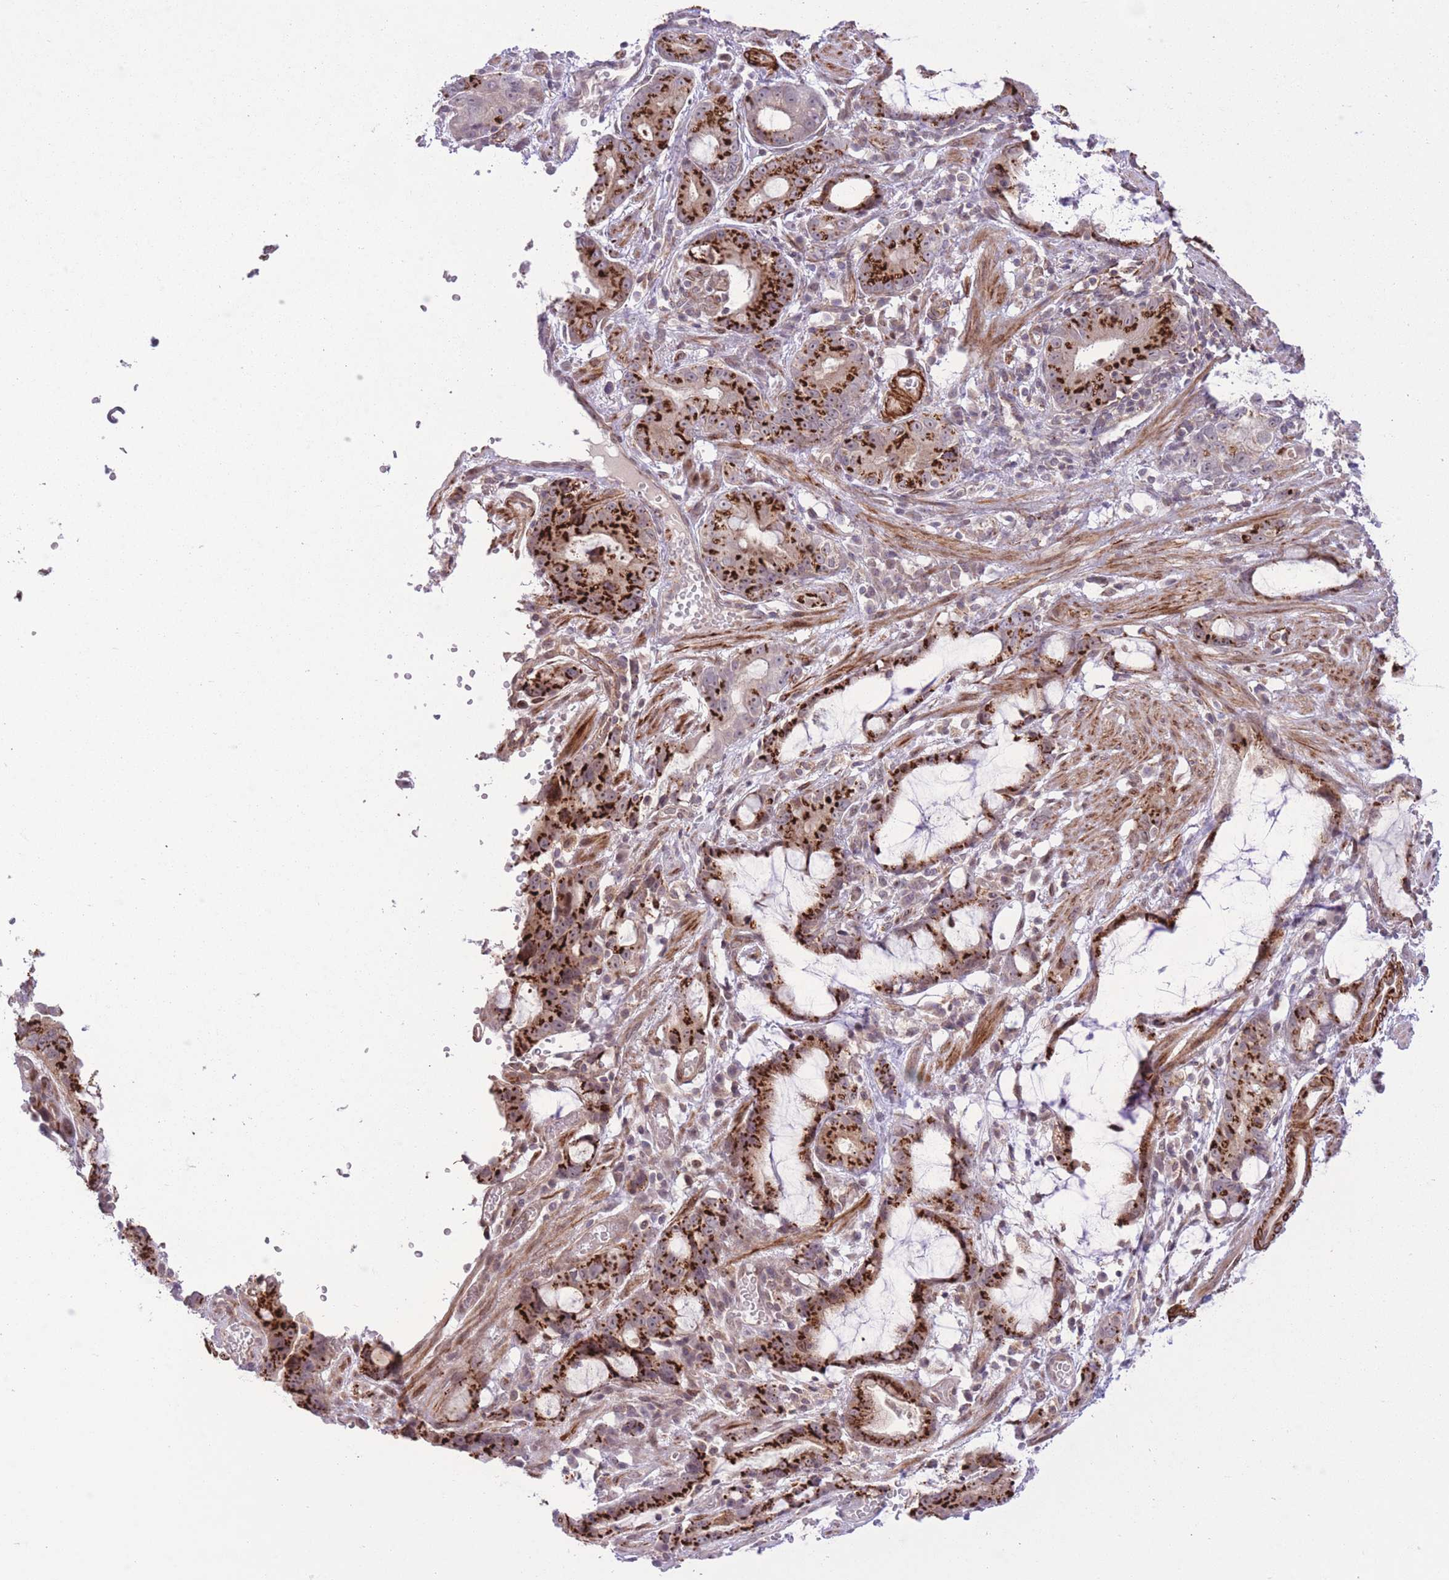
{"staining": {"intensity": "strong", "quantity": ">75%", "location": "cytoplasmic/membranous"}, "tissue": "stomach cancer", "cell_type": "Tumor cells", "image_type": "cancer", "snomed": [{"axis": "morphology", "description": "Adenocarcinoma, NOS"}, {"axis": "topography", "description": "Stomach"}], "caption": "Tumor cells show high levels of strong cytoplasmic/membranous expression in approximately >75% of cells in human stomach cancer.", "gene": "ZBED5", "patient": {"sex": "male", "age": 55}}